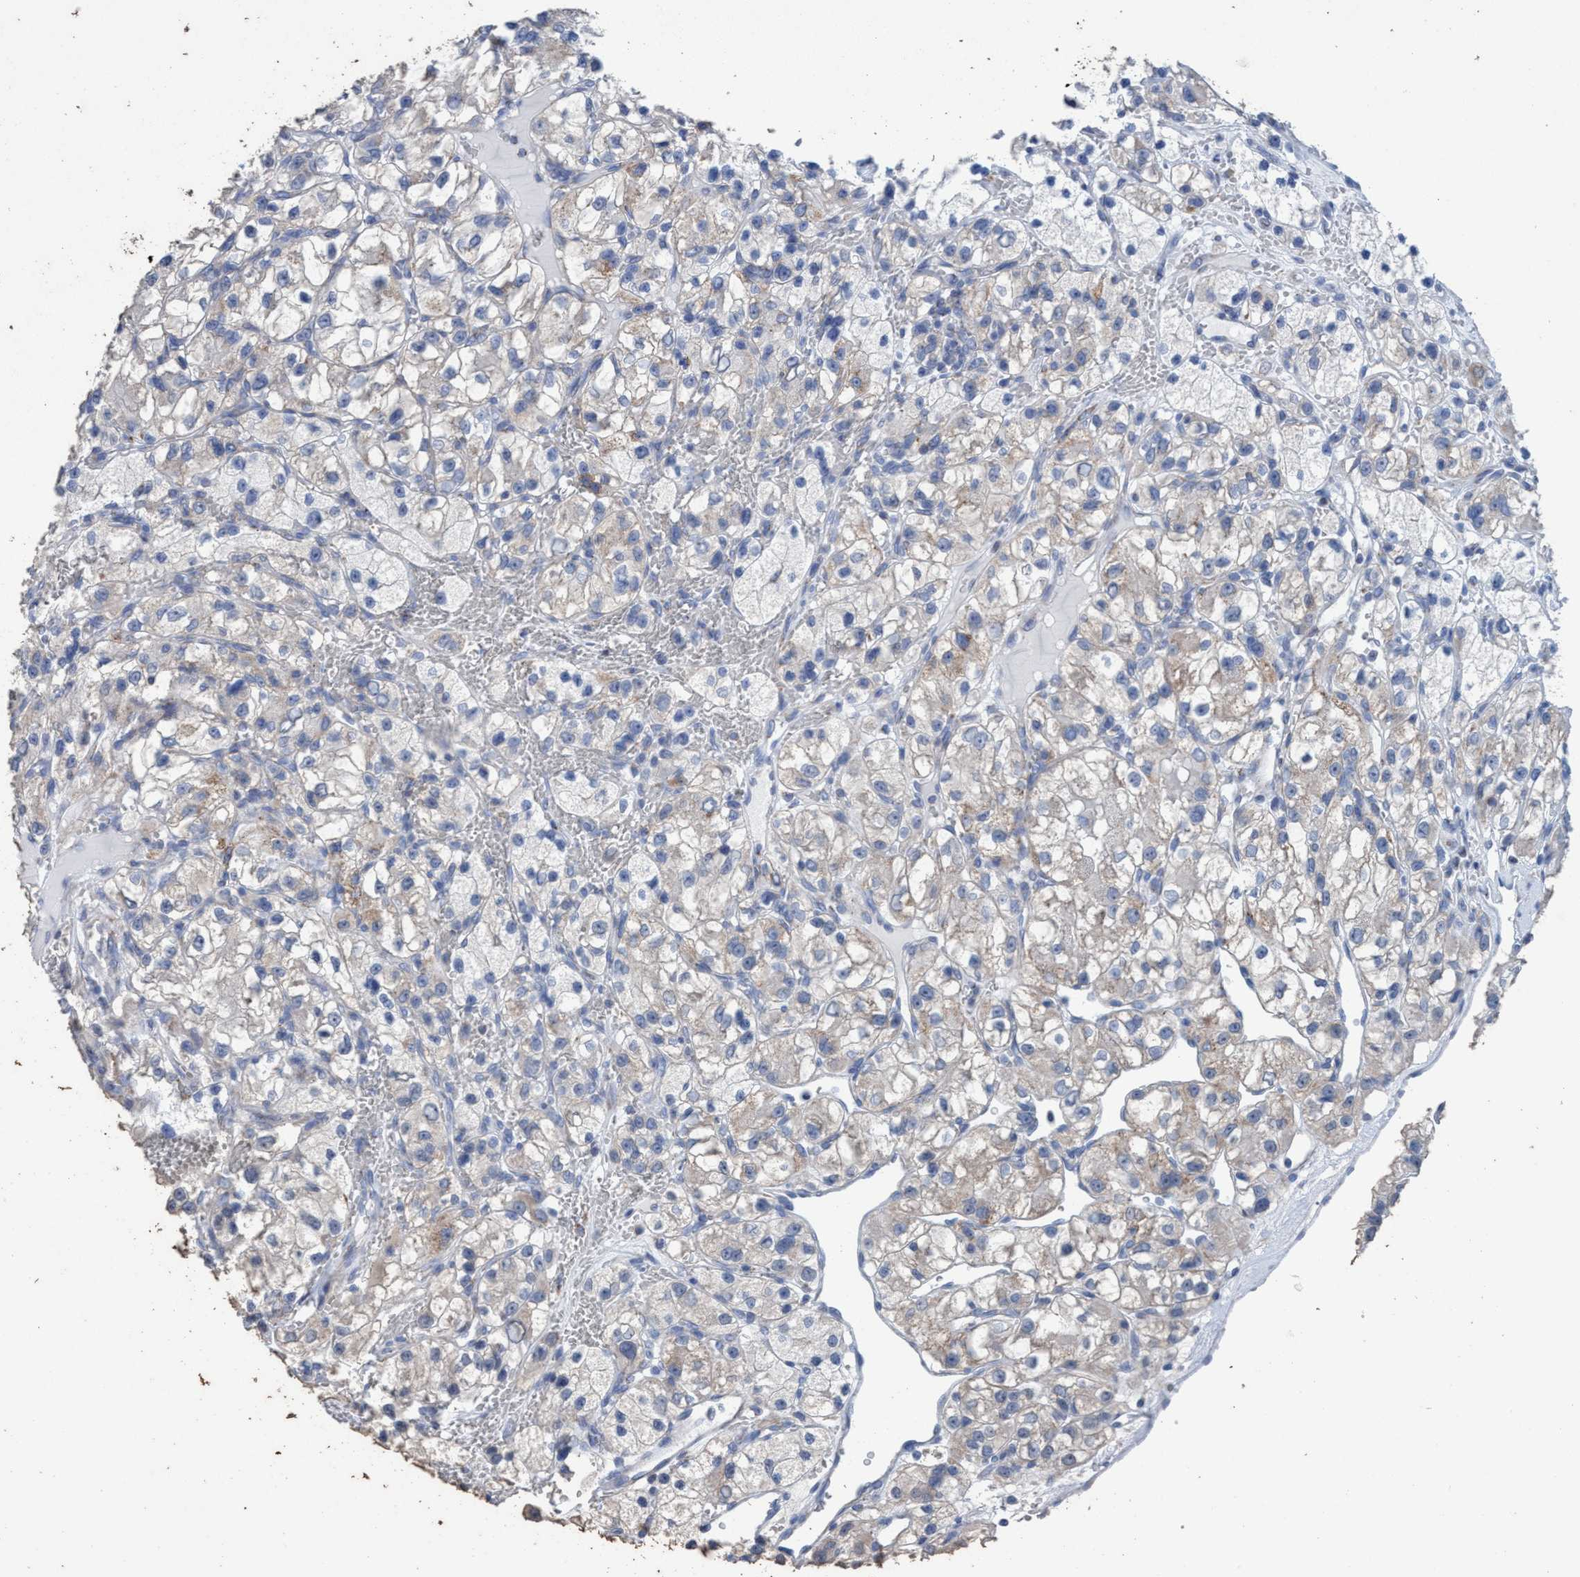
{"staining": {"intensity": "weak", "quantity": "<25%", "location": "cytoplasmic/membranous"}, "tissue": "renal cancer", "cell_type": "Tumor cells", "image_type": "cancer", "snomed": [{"axis": "morphology", "description": "Adenocarcinoma, NOS"}, {"axis": "topography", "description": "Kidney"}], "caption": "IHC histopathology image of neoplastic tissue: renal cancer (adenocarcinoma) stained with DAB reveals no significant protein staining in tumor cells.", "gene": "RSAD1", "patient": {"sex": "female", "age": 57}}